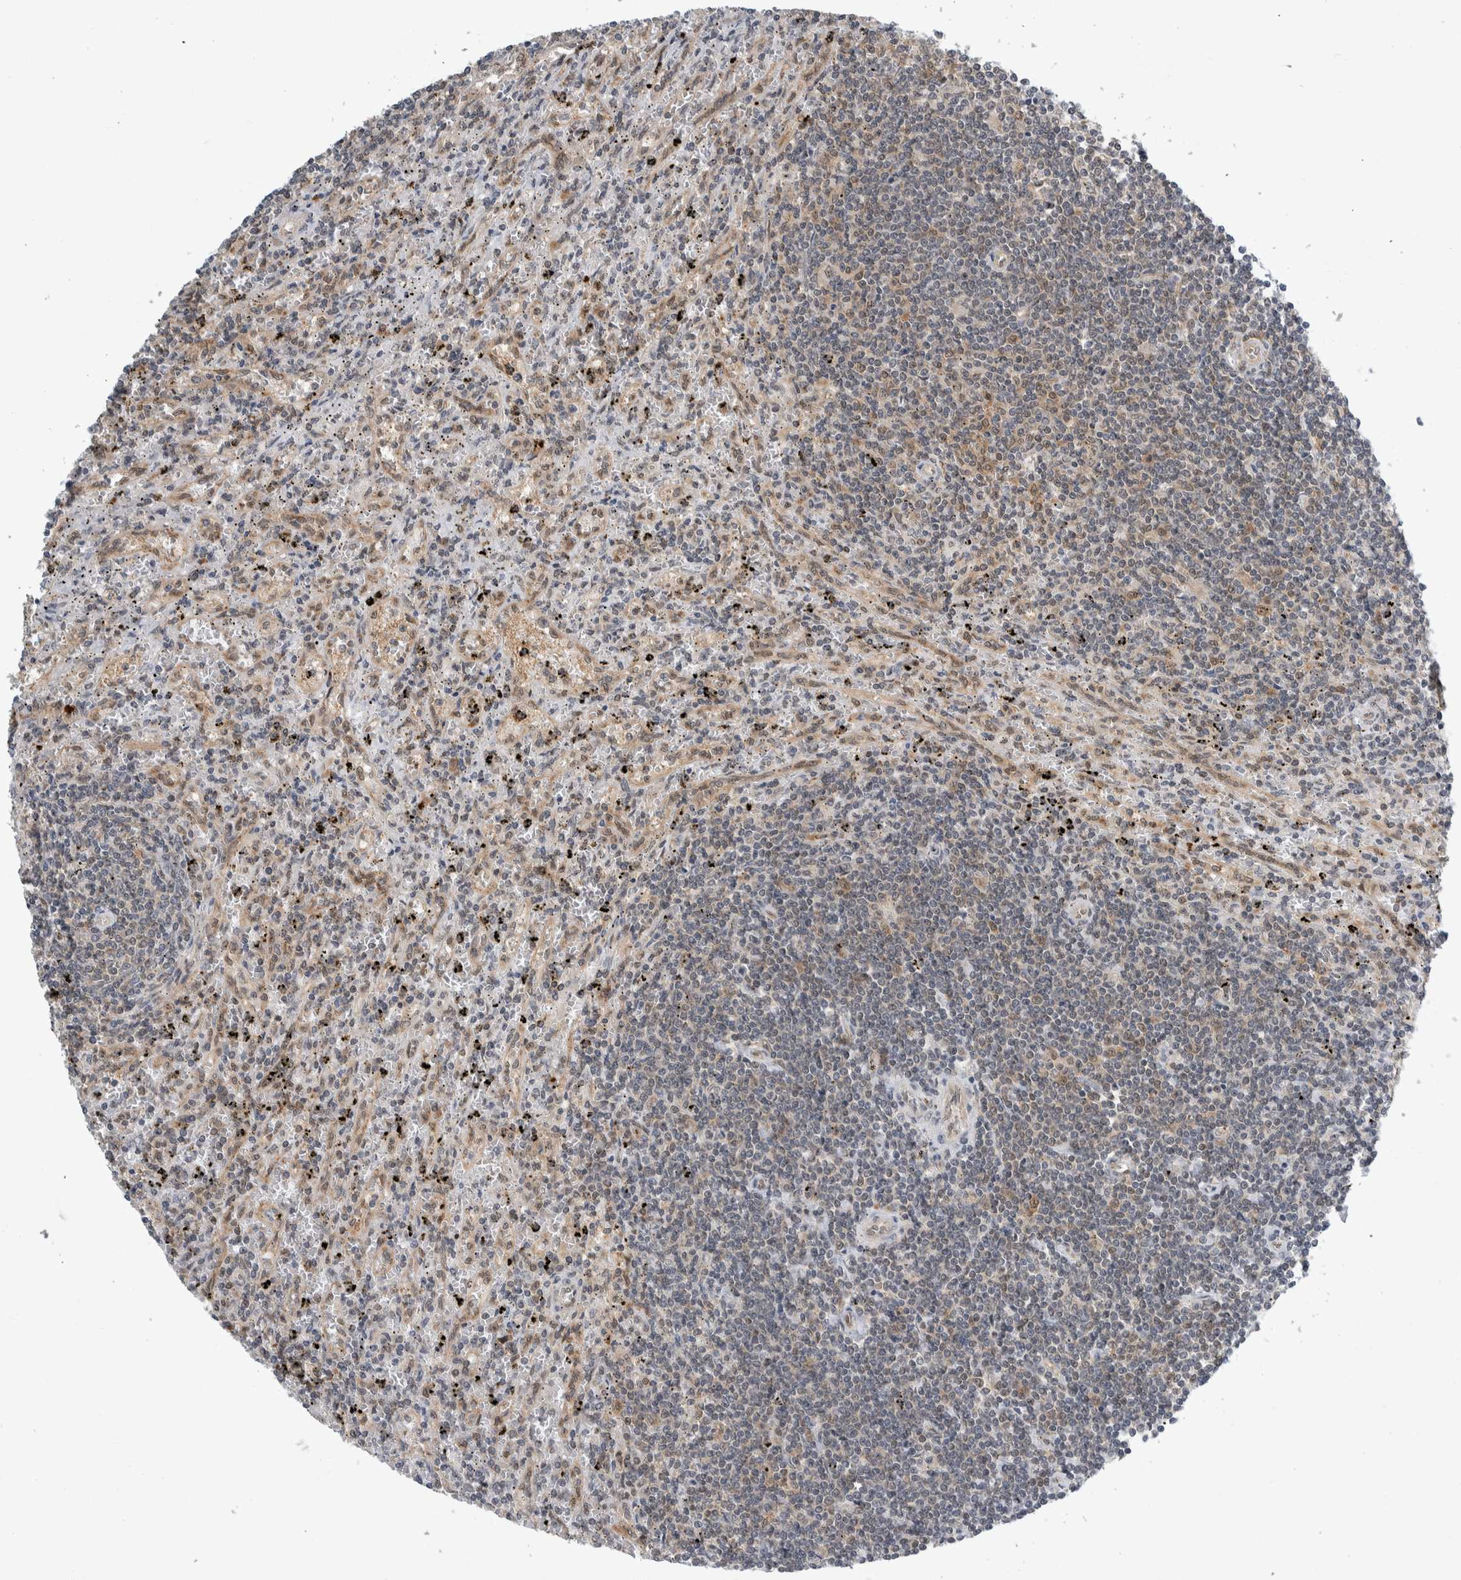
{"staining": {"intensity": "weak", "quantity": "<25%", "location": "cytoplasmic/membranous"}, "tissue": "lymphoma", "cell_type": "Tumor cells", "image_type": "cancer", "snomed": [{"axis": "morphology", "description": "Malignant lymphoma, non-Hodgkin's type, Low grade"}, {"axis": "topography", "description": "Spleen"}], "caption": "Tumor cells show no significant positivity in low-grade malignant lymphoma, non-Hodgkin's type.", "gene": "CCDC43", "patient": {"sex": "male", "age": 76}}